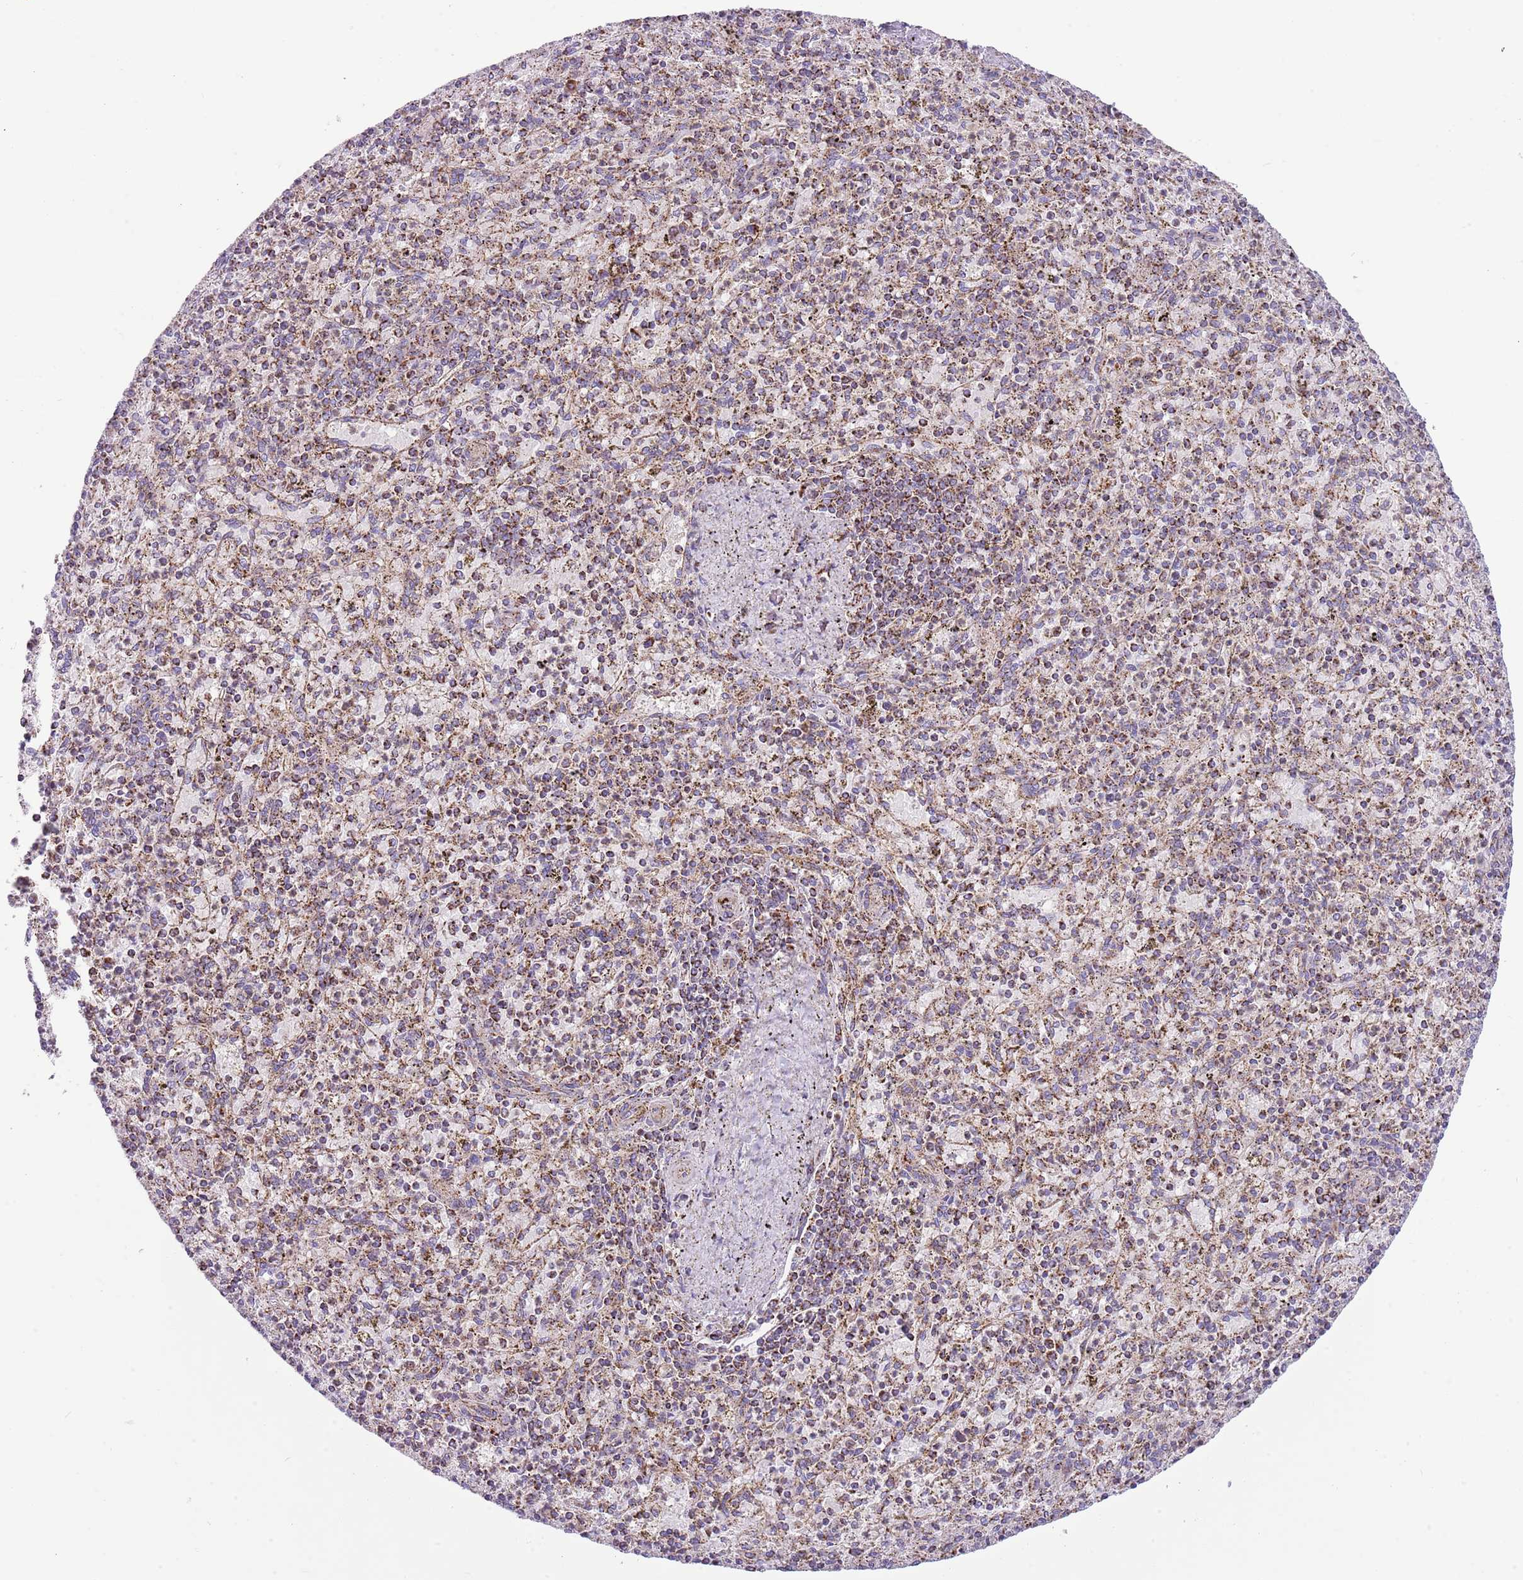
{"staining": {"intensity": "moderate", "quantity": "<25%", "location": "cytoplasmic/membranous"}, "tissue": "spleen", "cell_type": "Cells in red pulp", "image_type": "normal", "snomed": [{"axis": "morphology", "description": "Normal tissue, NOS"}, {"axis": "topography", "description": "Spleen"}], "caption": "Brown immunohistochemical staining in unremarkable human spleen displays moderate cytoplasmic/membranous positivity in approximately <25% of cells in red pulp.", "gene": "LHX6", "patient": {"sex": "male", "age": 72}}